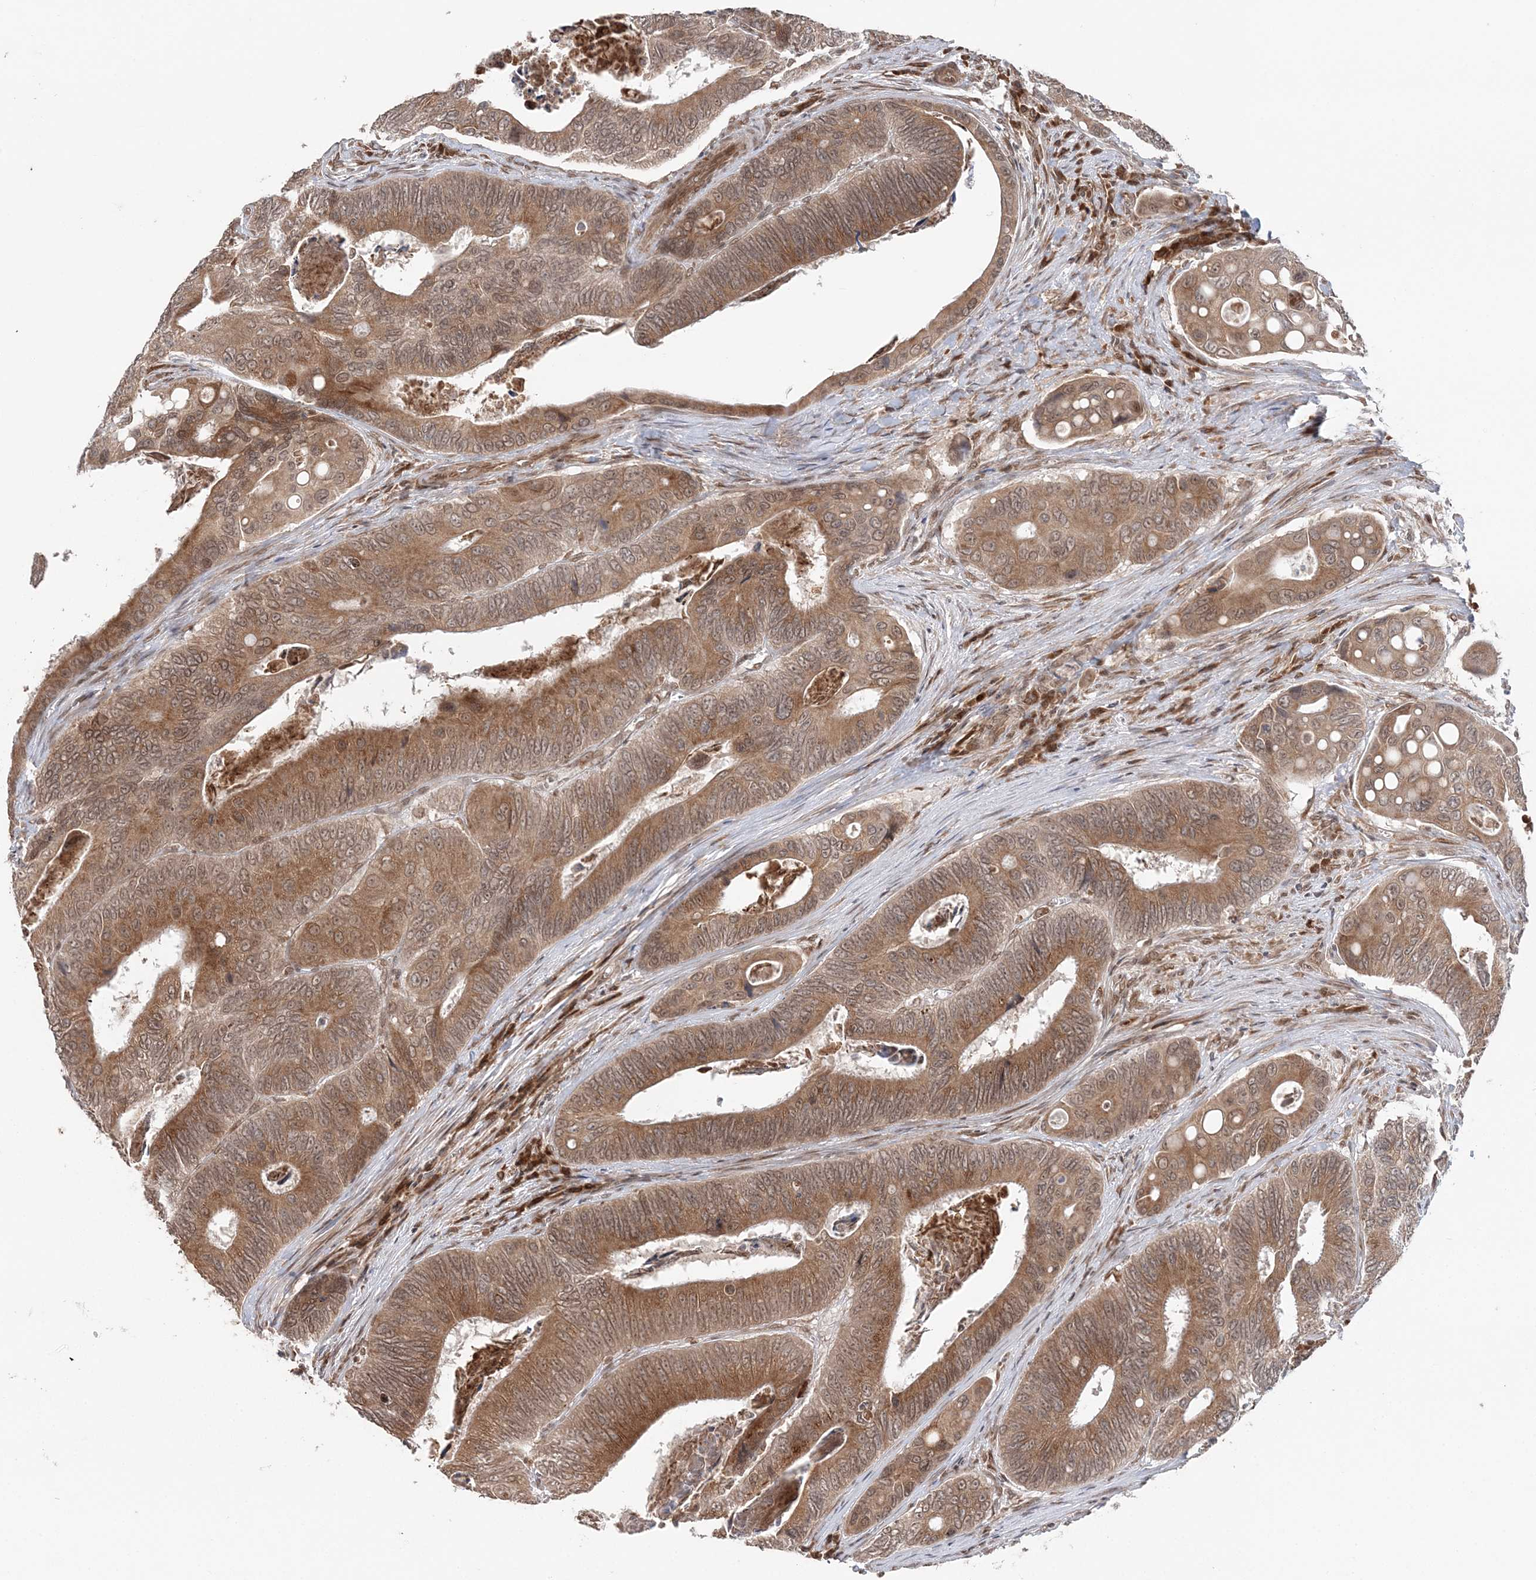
{"staining": {"intensity": "moderate", "quantity": ">75%", "location": "cytoplasmic/membranous,nuclear"}, "tissue": "colorectal cancer", "cell_type": "Tumor cells", "image_type": "cancer", "snomed": [{"axis": "morphology", "description": "Inflammation, NOS"}, {"axis": "morphology", "description": "Adenocarcinoma, NOS"}, {"axis": "topography", "description": "Colon"}], "caption": "A medium amount of moderate cytoplasmic/membranous and nuclear staining is present in about >75% of tumor cells in colorectal cancer (adenocarcinoma) tissue. (IHC, brightfield microscopy, high magnification).", "gene": "TMED10", "patient": {"sex": "male", "age": 72}}